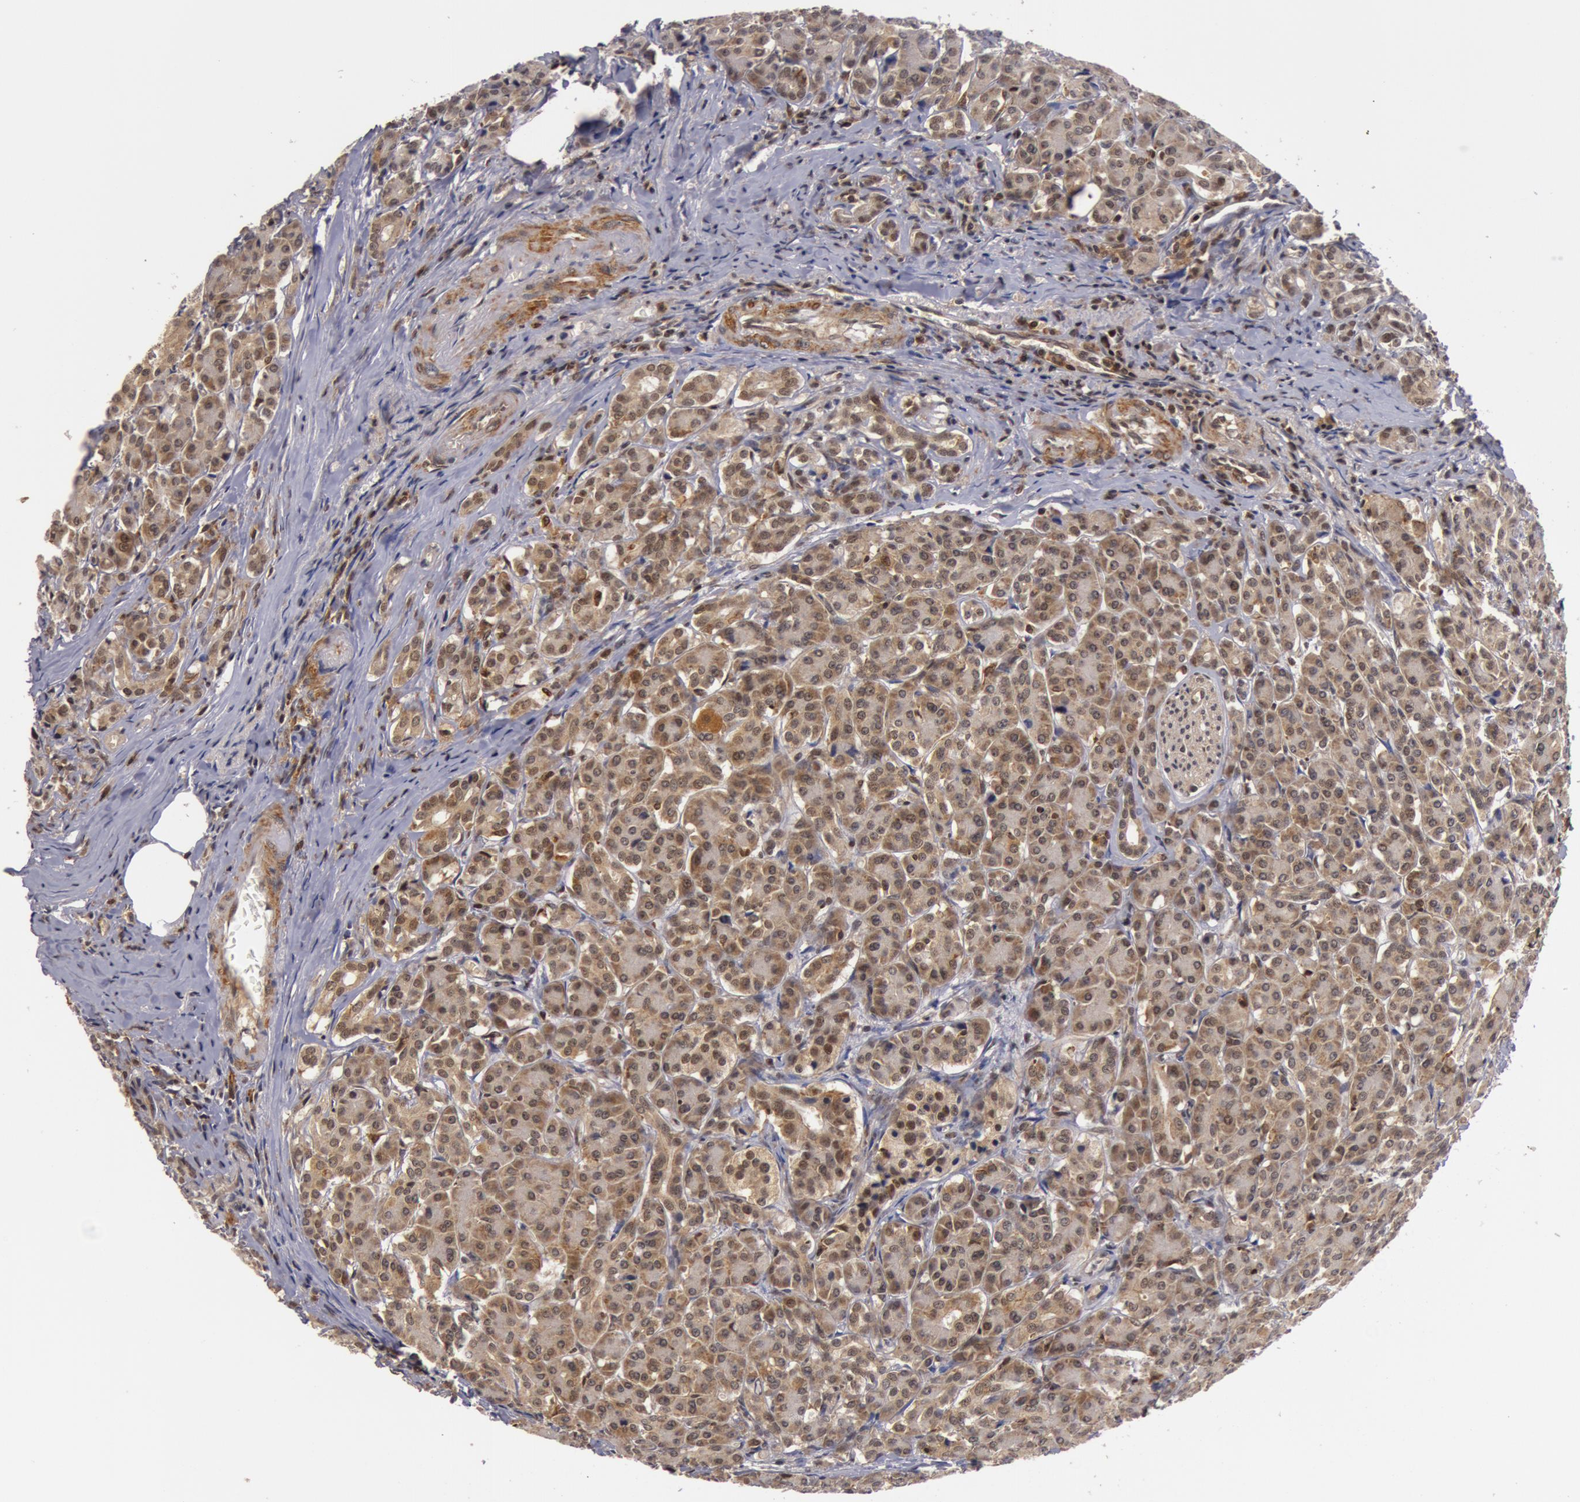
{"staining": {"intensity": "weak", "quantity": "25%-75%", "location": "cytoplasmic/membranous,nuclear"}, "tissue": "pancreas", "cell_type": "Exocrine glandular cells", "image_type": "normal", "snomed": [{"axis": "morphology", "description": "Normal tissue, NOS"}, {"axis": "topography", "description": "Lymph node"}, {"axis": "topography", "description": "Pancreas"}], "caption": "Normal pancreas was stained to show a protein in brown. There is low levels of weak cytoplasmic/membranous,nuclear expression in about 25%-75% of exocrine glandular cells. The staining was performed using DAB to visualize the protein expression in brown, while the nuclei were stained in blue with hematoxylin (Magnification: 20x).", "gene": "ZNF350", "patient": {"sex": "male", "age": 59}}